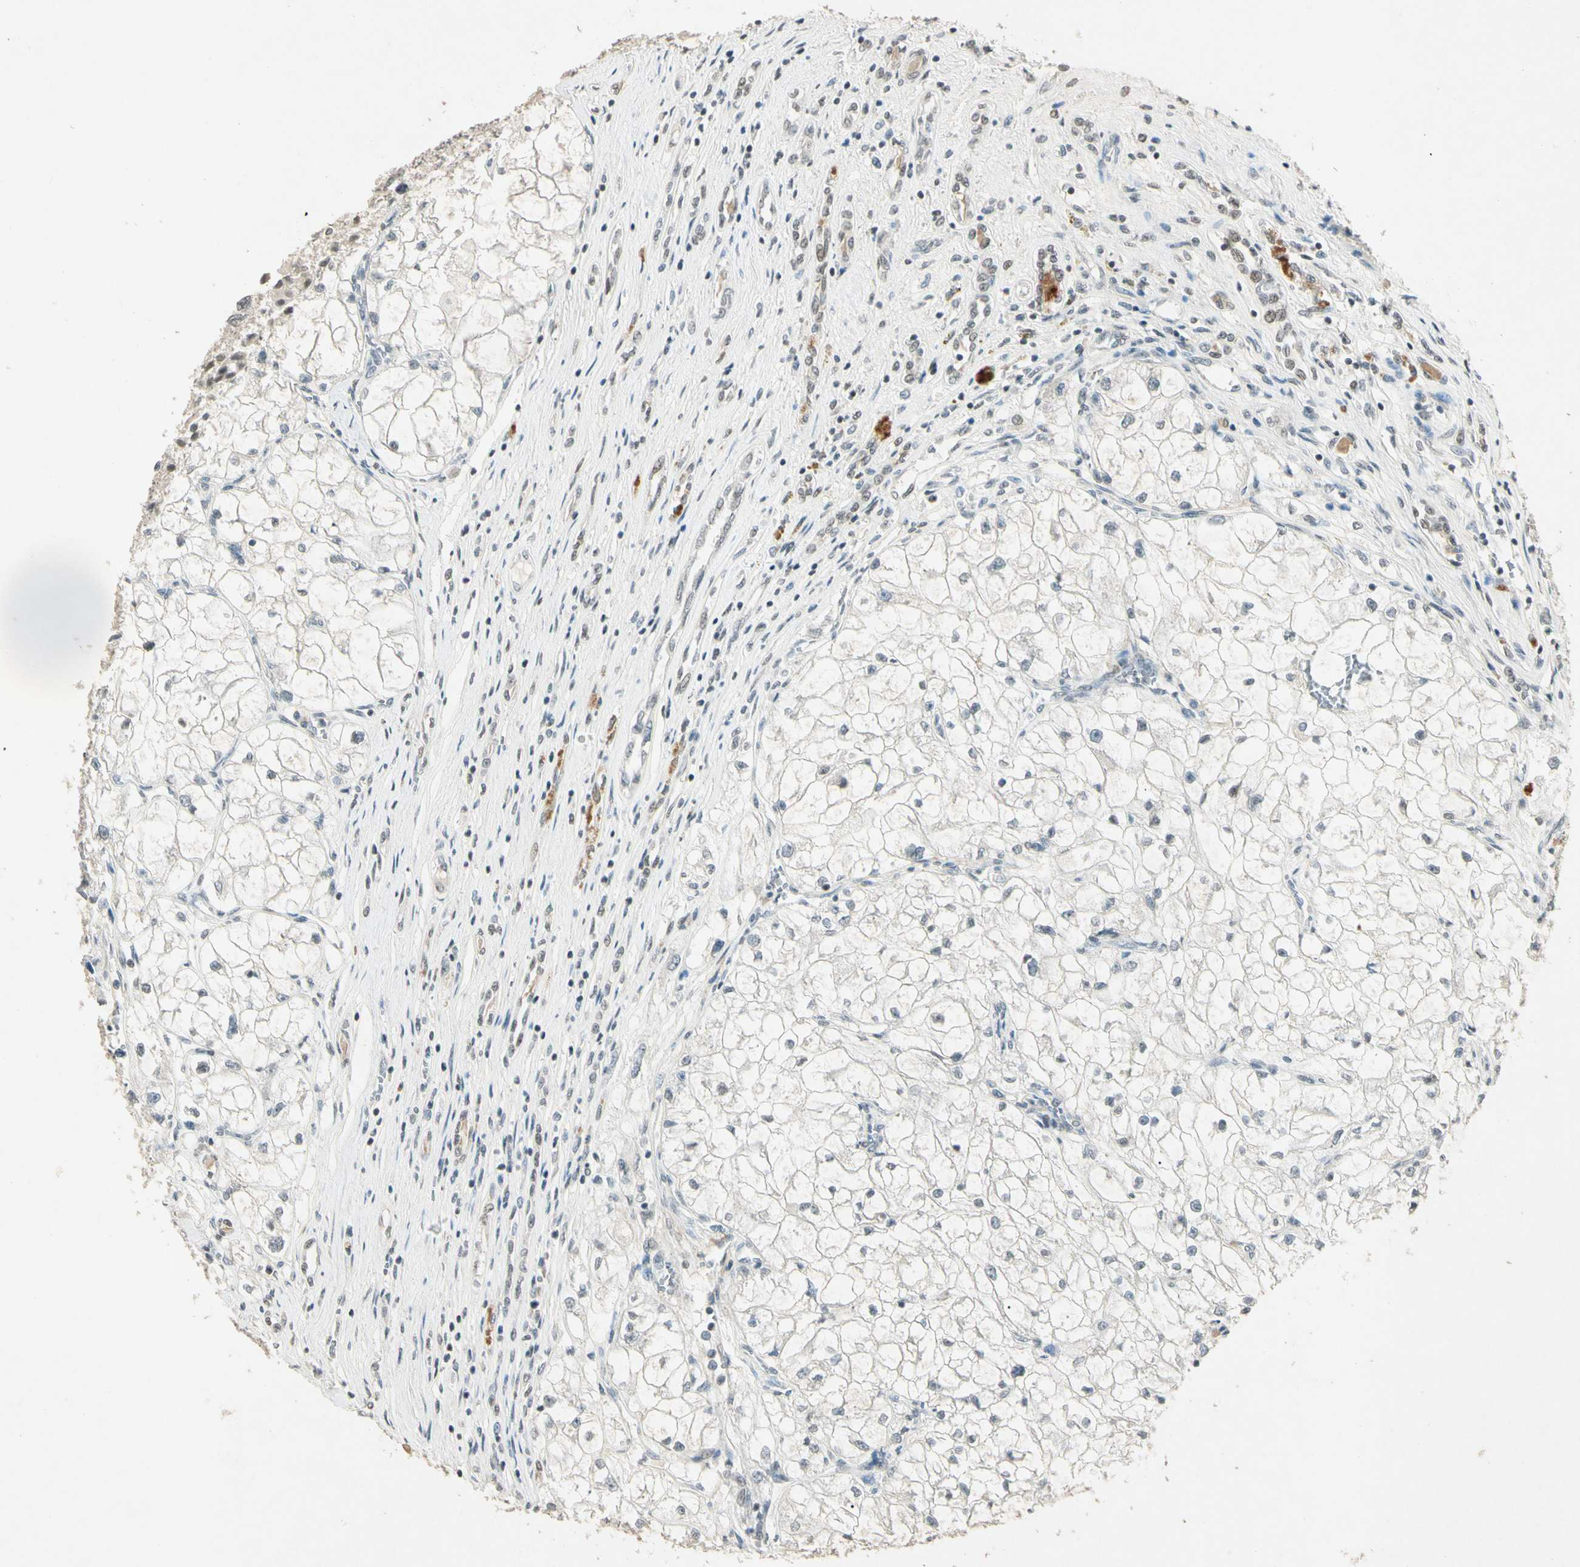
{"staining": {"intensity": "negative", "quantity": "none", "location": "none"}, "tissue": "renal cancer", "cell_type": "Tumor cells", "image_type": "cancer", "snomed": [{"axis": "morphology", "description": "Adenocarcinoma, NOS"}, {"axis": "topography", "description": "Kidney"}], "caption": "This is an IHC image of human renal cancer (adenocarcinoma). There is no staining in tumor cells.", "gene": "ZBTB4", "patient": {"sex": "female", "age": 70}}